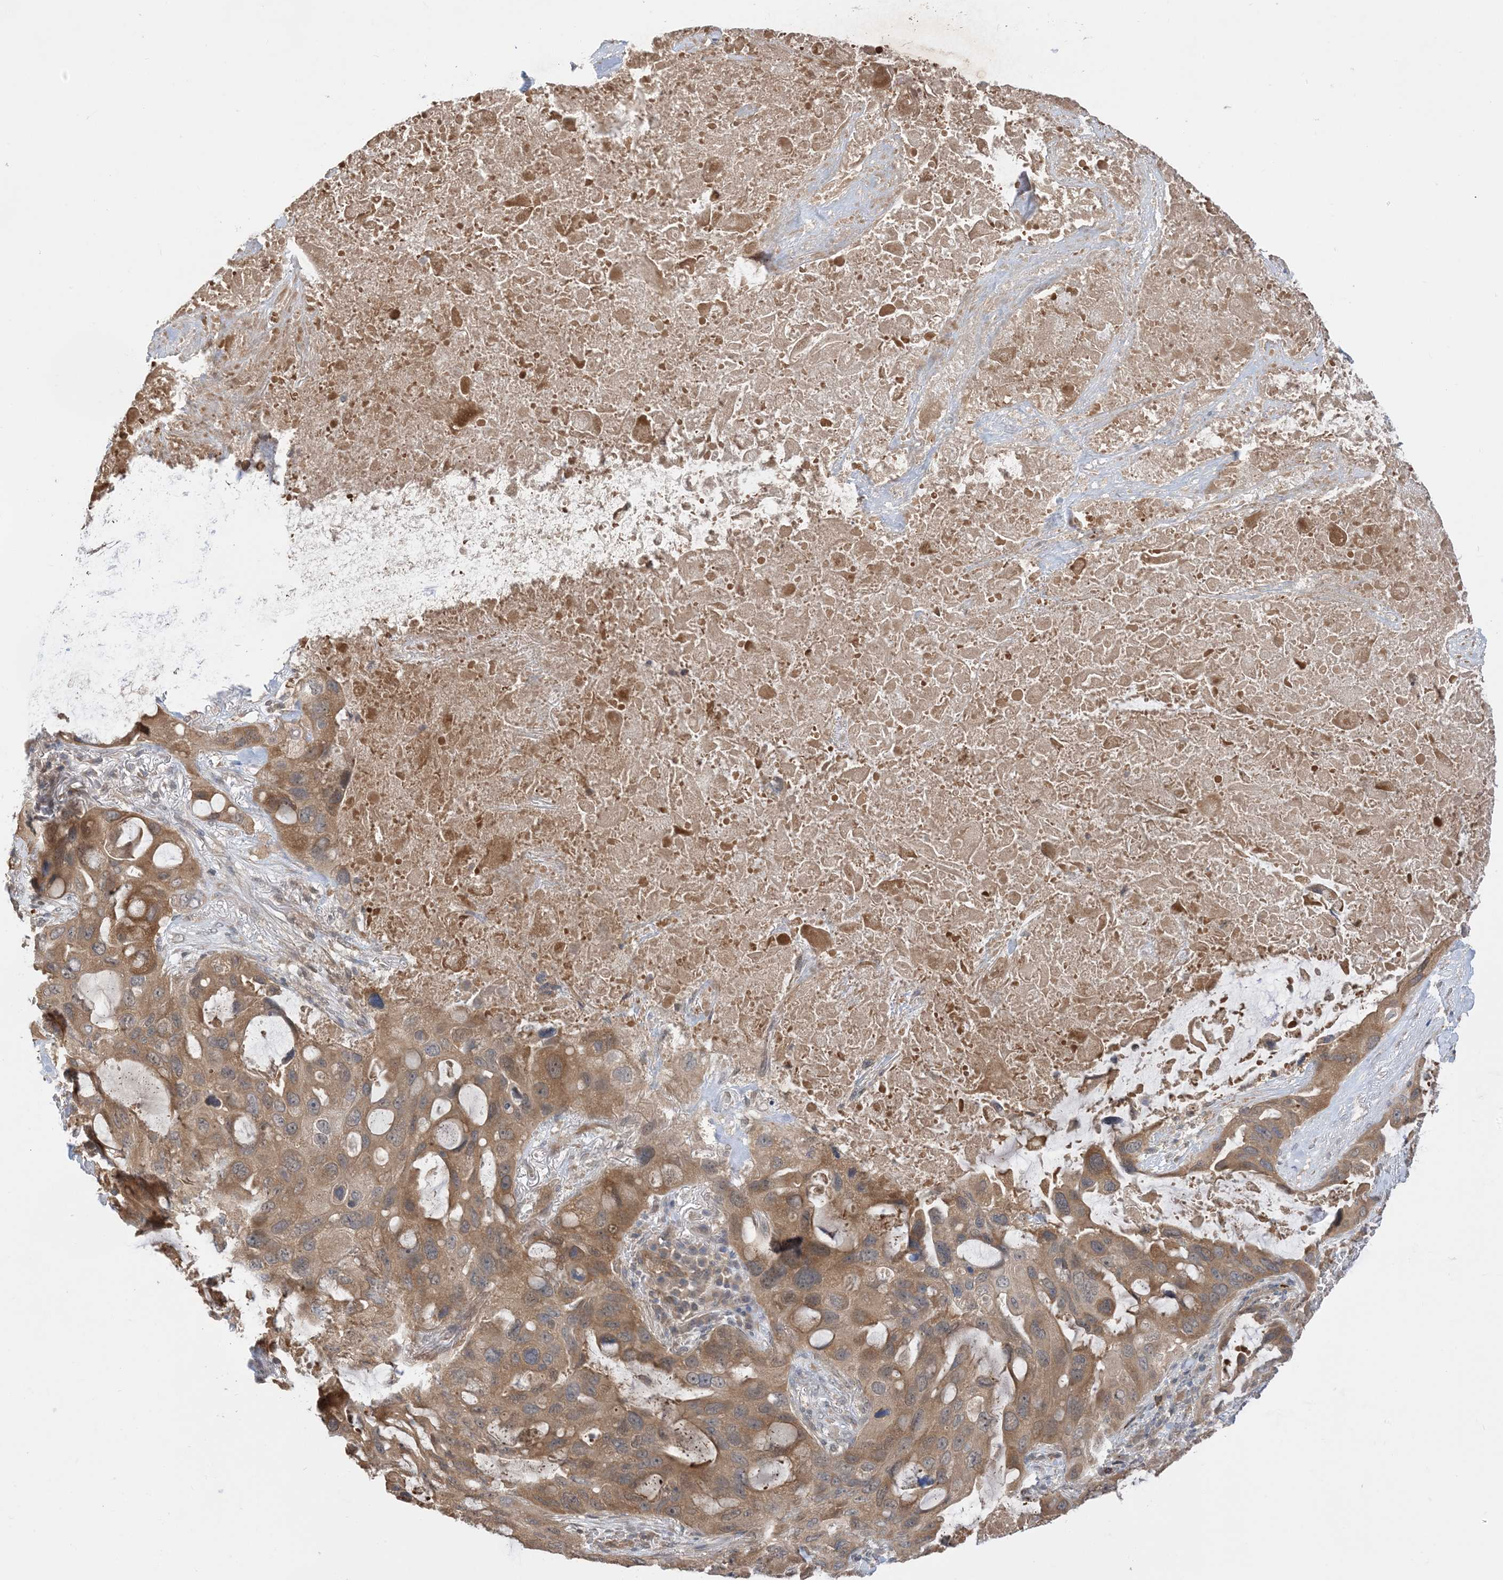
{"staining": {"intensity": "moderate", "quantity": ">75%", "location": "cytoplasmic/membranous"}, "tissue": "lung cancer", "cell_type": "Tumor cells", "image_type": "cancer", "snomed": [{"axis": "morphology", "description": "Squamous cell carcinoma, NOS"}, {"axis": "topography", "description": "Lung"}], "caption": "This micrograph displays lung cancer (squamous cell carcinoma) stained with IHC to label a protein in brown. The cytoplasmic/membranous of tumor cells show moderate positivity for the protein. Nuclei are counter-stained blue.", "gene": "WDR26", "patient": {"sex": "female", "age": 73}}